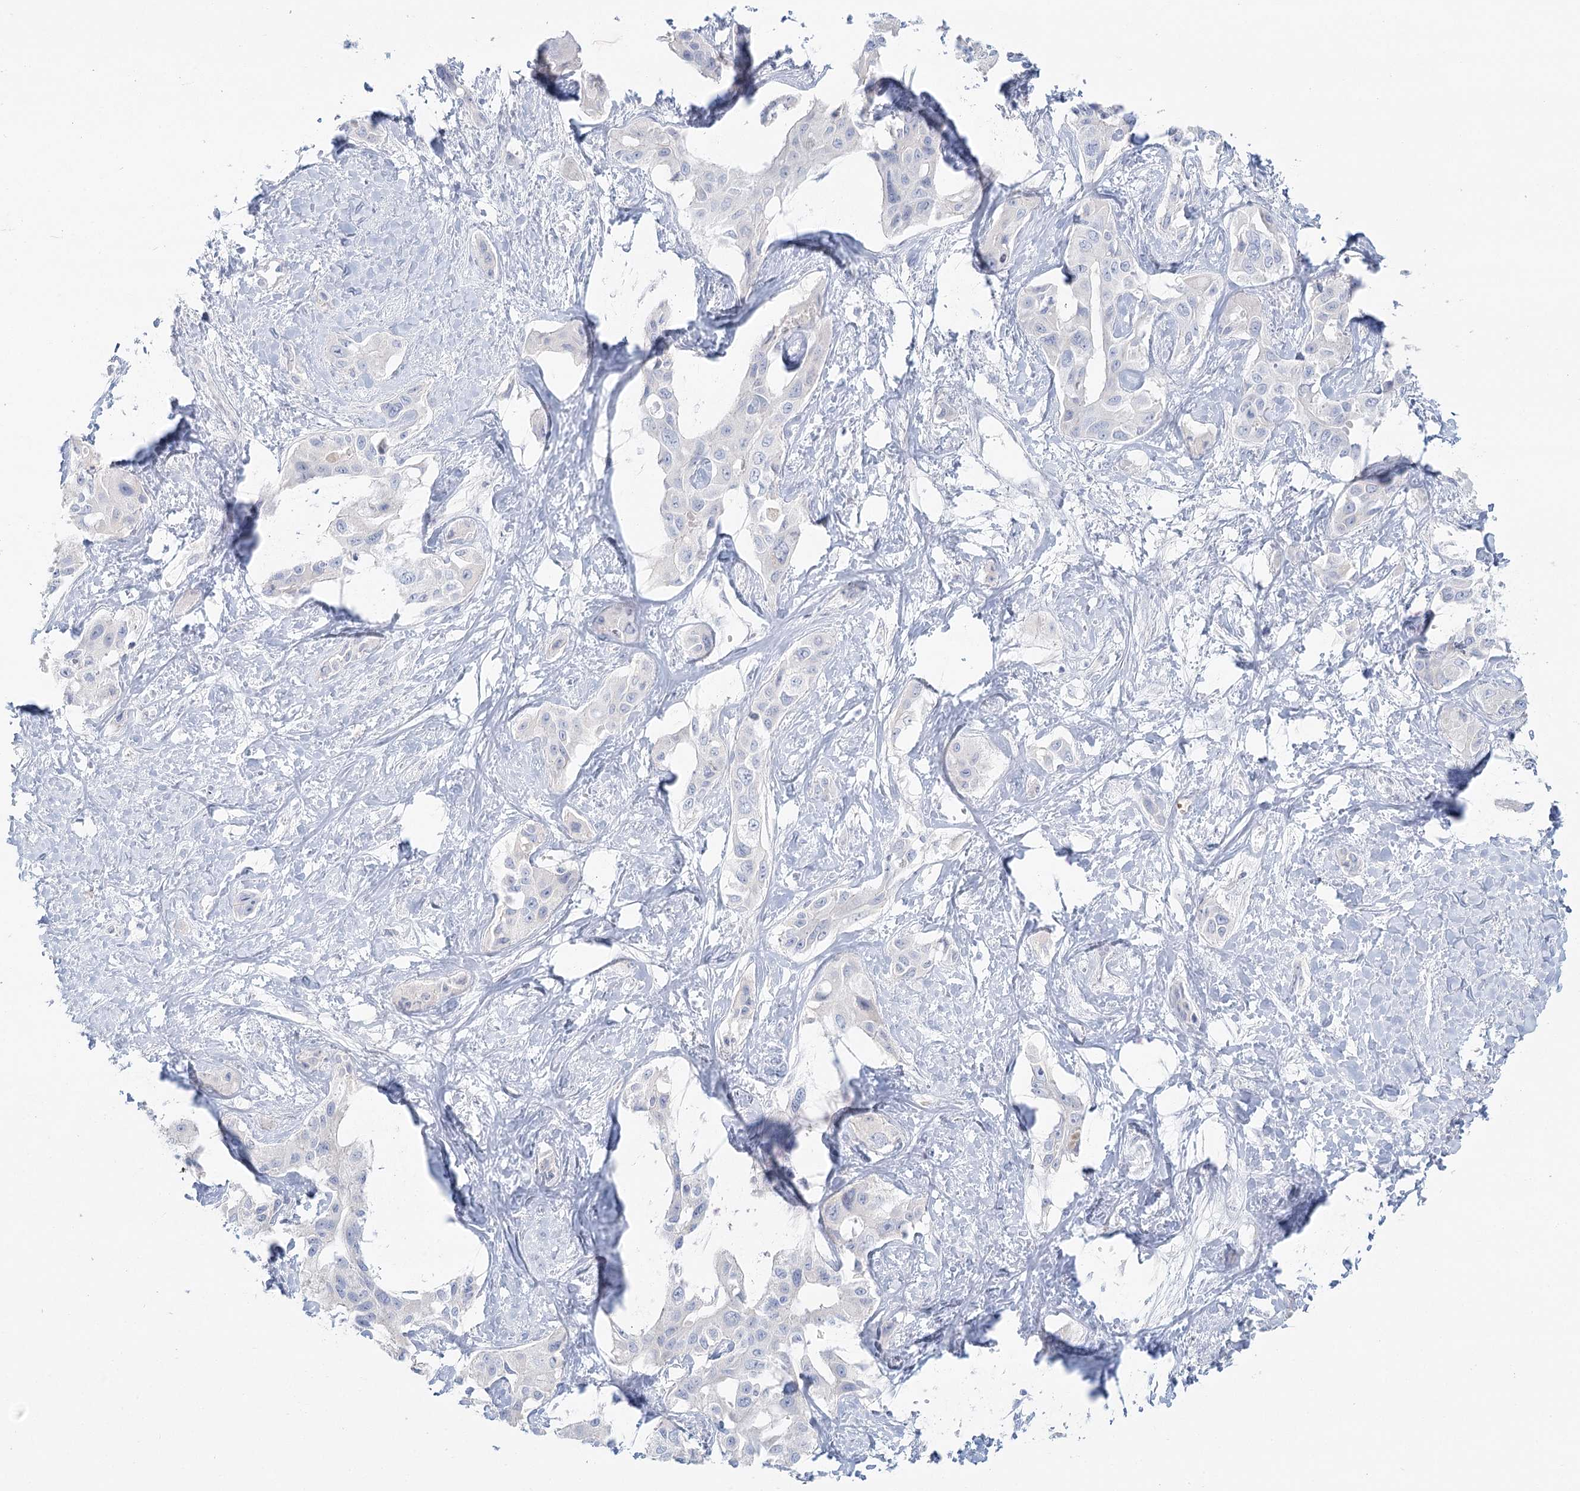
{"staining": {"intensity": "negative", "quantity": "none", "location": "none"}, "tissue": "liver cancer", "cell_type": "Tumor cells", "image_type": "cancer", "snomed": [{"axis": "morphology", "description": "Cholangiocarcinoma"}, {"axis": "topography", "description": "Liver"}], "caption": "Immunohistochemistry histopathology image of human cholangiocarcinoma (liver) stained for a protein (brown), which reveals no staining in tumor cells. (DAB (3,3'-diaminobenzidine) immunohistochemistry (IHC) with hematoxylin counter stain).", "gene": "DMGDH", "patient": {"sex": "male", "age": 59}}